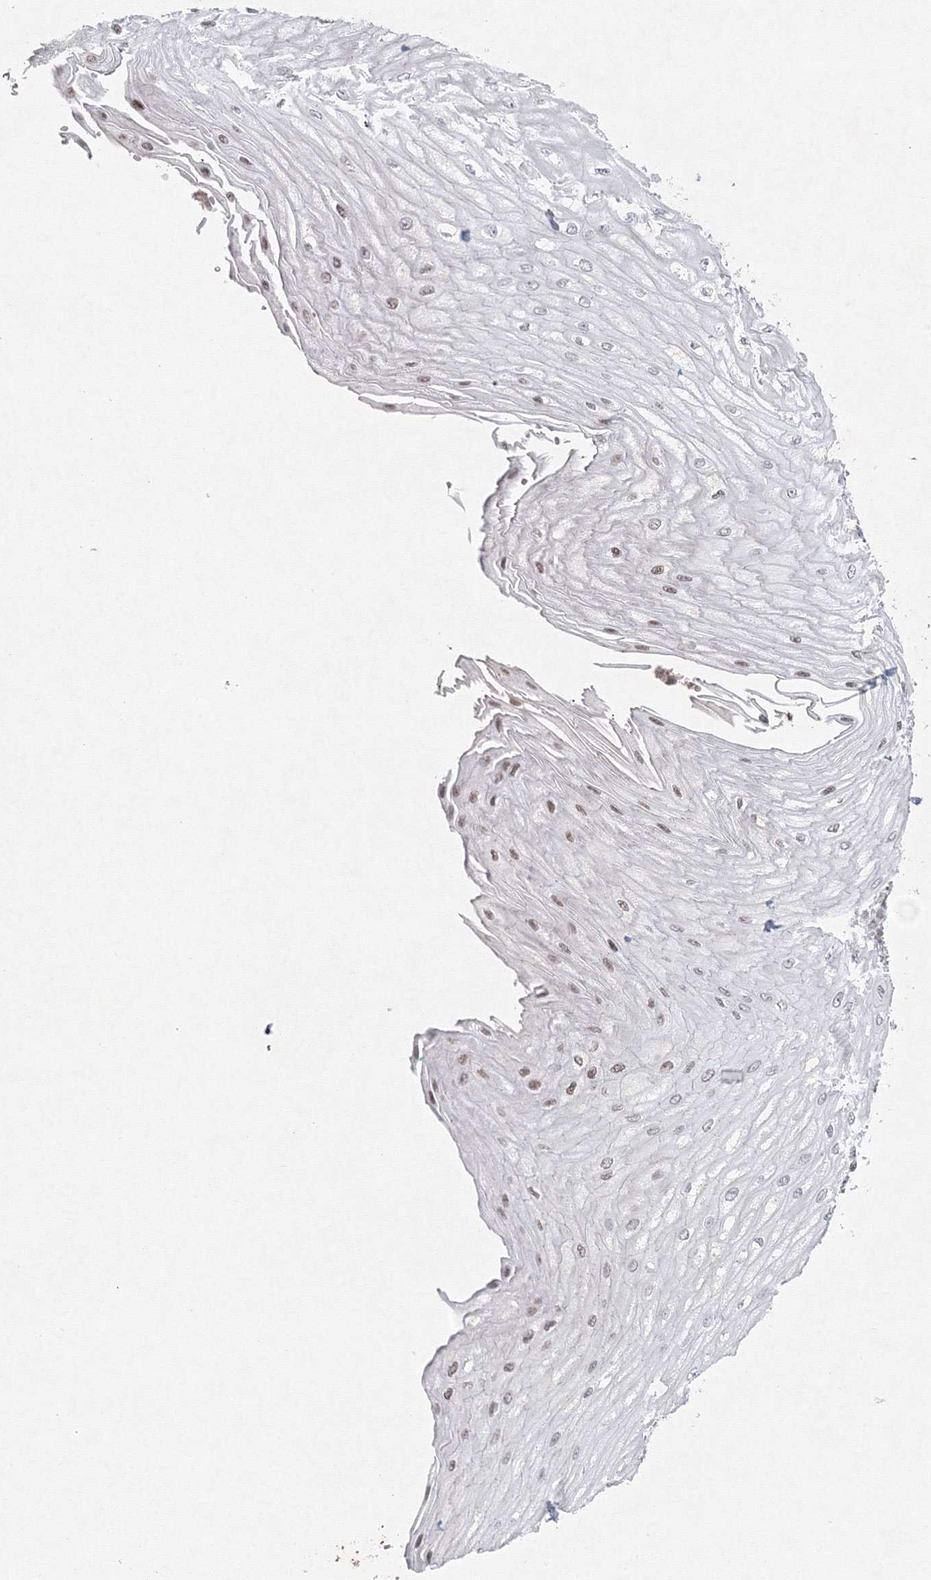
{"staining": {"intensity": "moderate", "quantity": "<25%", "location": "nuclear"}, "tissue": "esophagus", "cell_type": "Squamous epithelial cells", "image_type": "normal", "snomed": [{"axis": "morphology", "description": "Normal tissue, NOS"}, {"axis": "topography", "description": "Esophagus"}], "caption": "Moderate nuclear staining is seen in approximately <25% of squamous epithelial cells in benign esophagus.", "gene": "KIF4A", "patient": {"sex": "male", "age": 60}}